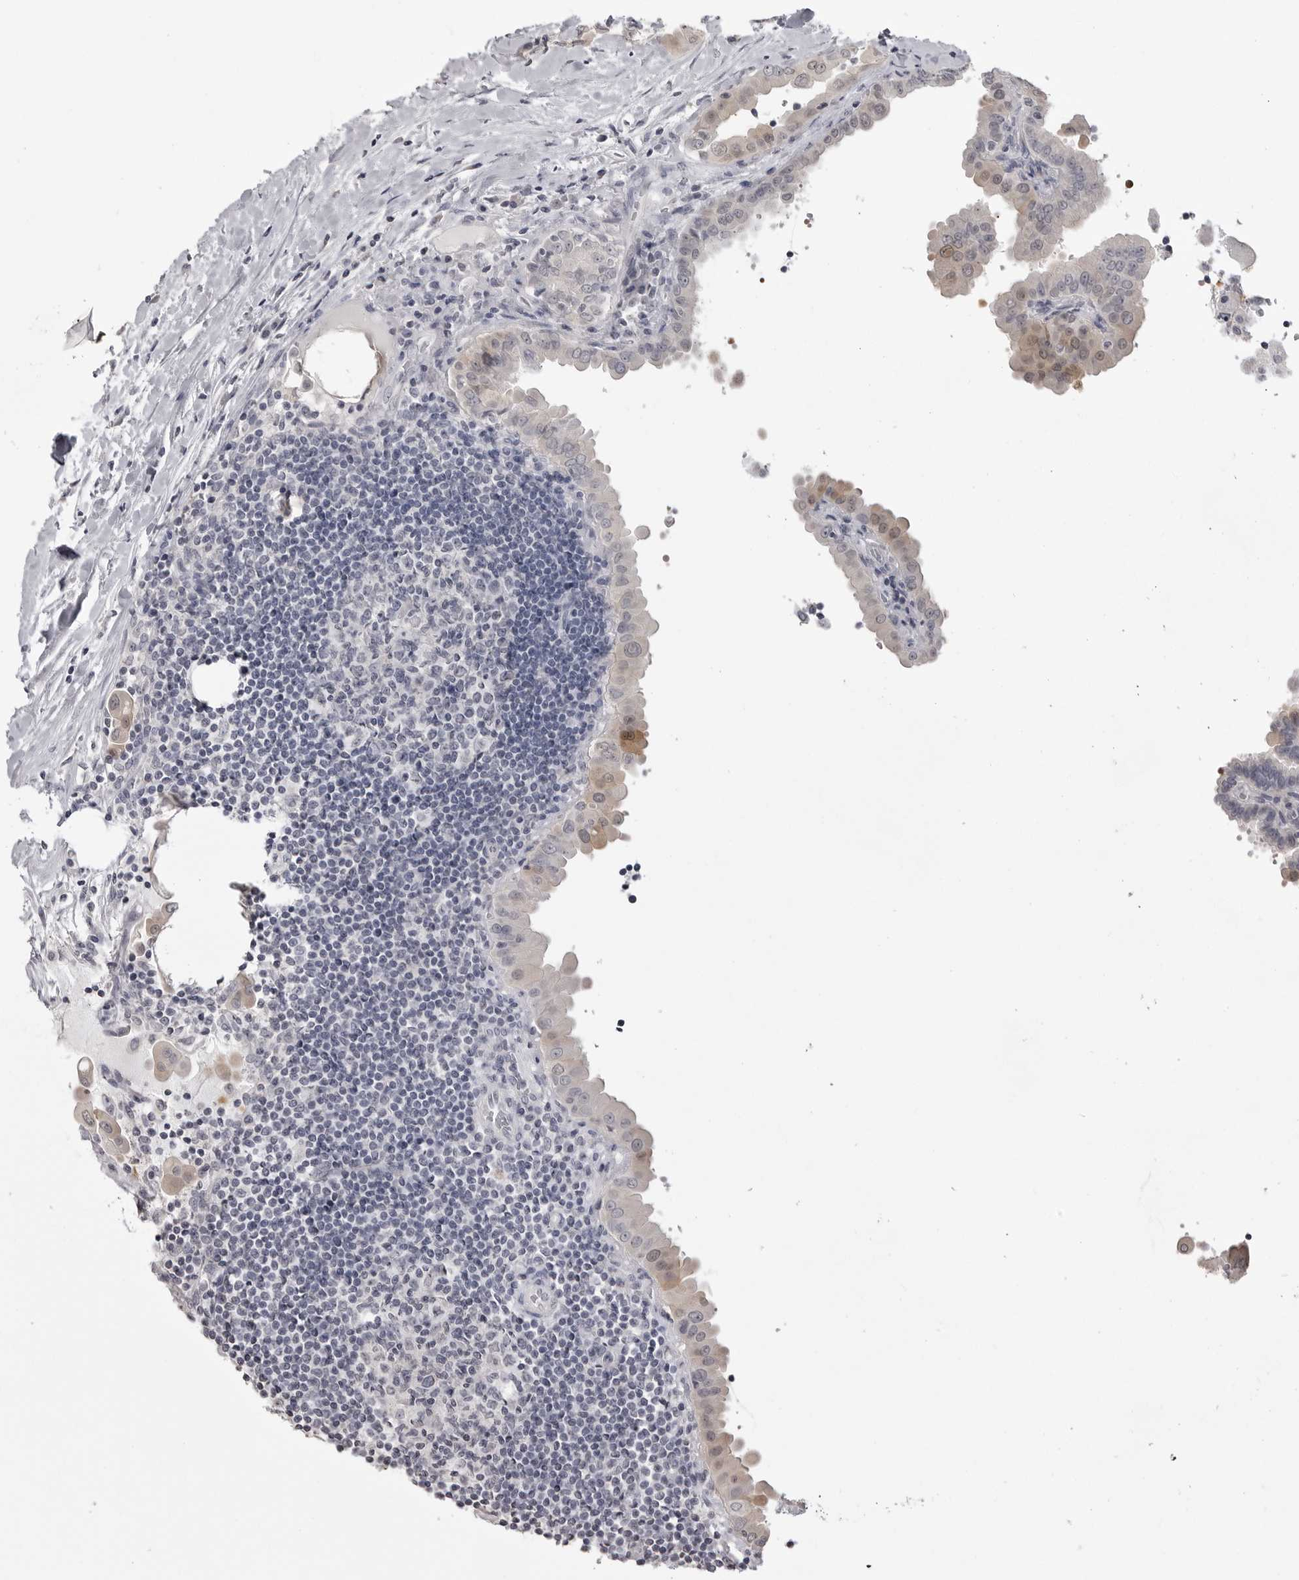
{"staining": {"intensity": "weak", "quantity": "<25%", "location": "cytoplasmic/membranous"}, "tissue": "thyroid cancer", "cell_type": "Tumor cells", "image_type": "cancer", "snomed": [{"axis": "morphology", "description": "Papillary adenocarcinoma, NOS"}, {"axis": "topography", "description": "Thyroid gland"}], "caption": "Protein analysis of thyroid cancer (papillary adenocarcinoma) demonstrates no significant staining in tumor cells. Brightfield microscopy of immunohistochemistry (IHC) stained with DAB (brown) and hematoxylin (blue), captured at high magnification.", "gene": "GPN2", "patient": {"sex": "male", "age": 33}}